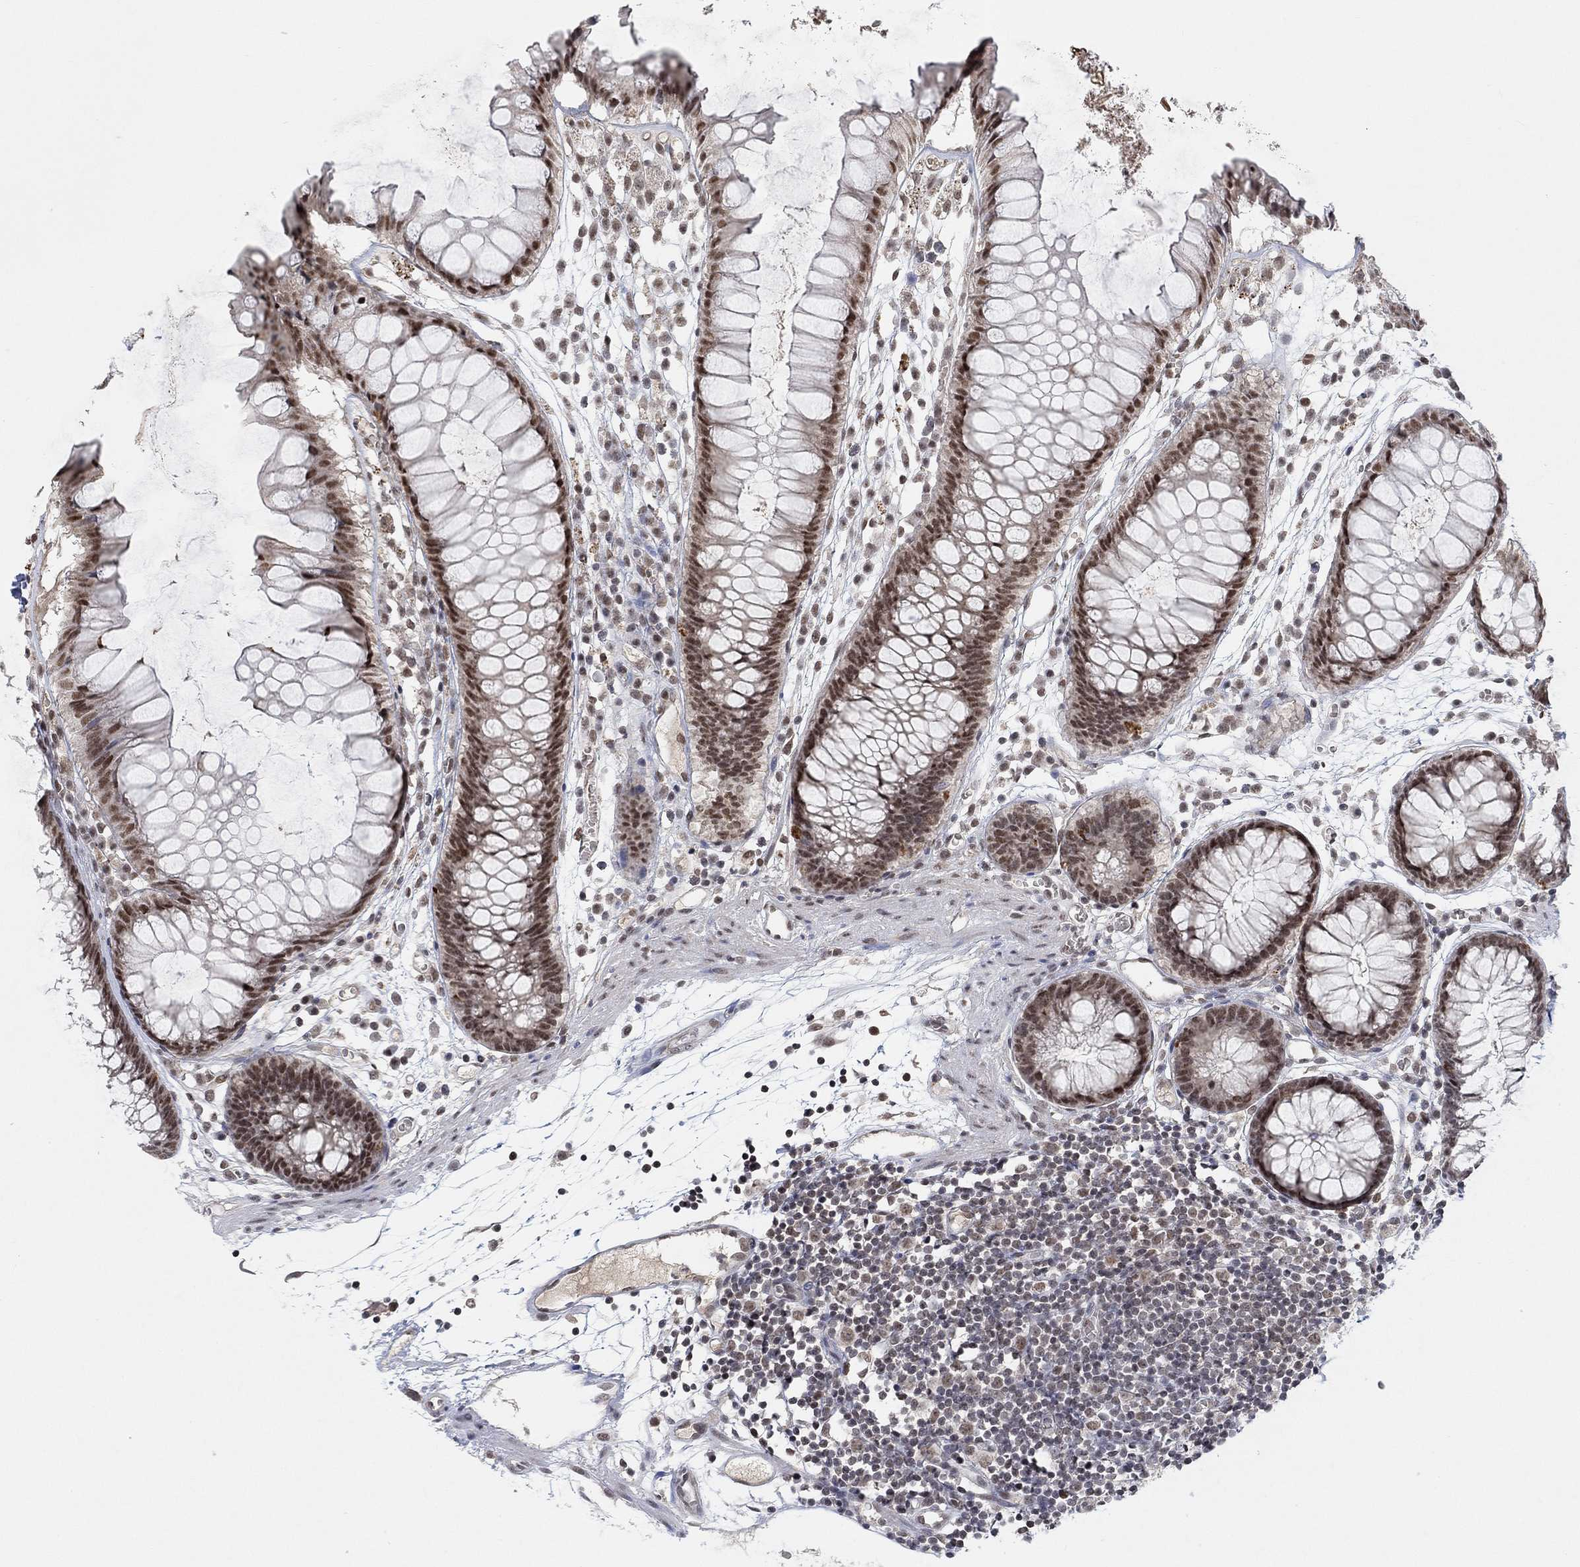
{"staining": {"intensity": "negative", "quantity": "none", "location": "none"}, "tissue": "colon", "cell_type": "Endothelial cells", "image_type": "normal", "snomed": [{"axis": "morphology", "description": "Normal tissue, NOS"}, {"axis": "morphology", "description": "Adenocarcinoma, NOS"}, {"axis": "topography", "description": "Colon"}], "caption": "Endothelial cells are negative for brown protein staining in unremarkable colon. Brightfield microscopy of immunohistochemistry stained with DAB (brown) and hematoxylin (blue), captured at high magnification.", "gene": "THAP8", "patient": {"sex": "male", "age": 65}}